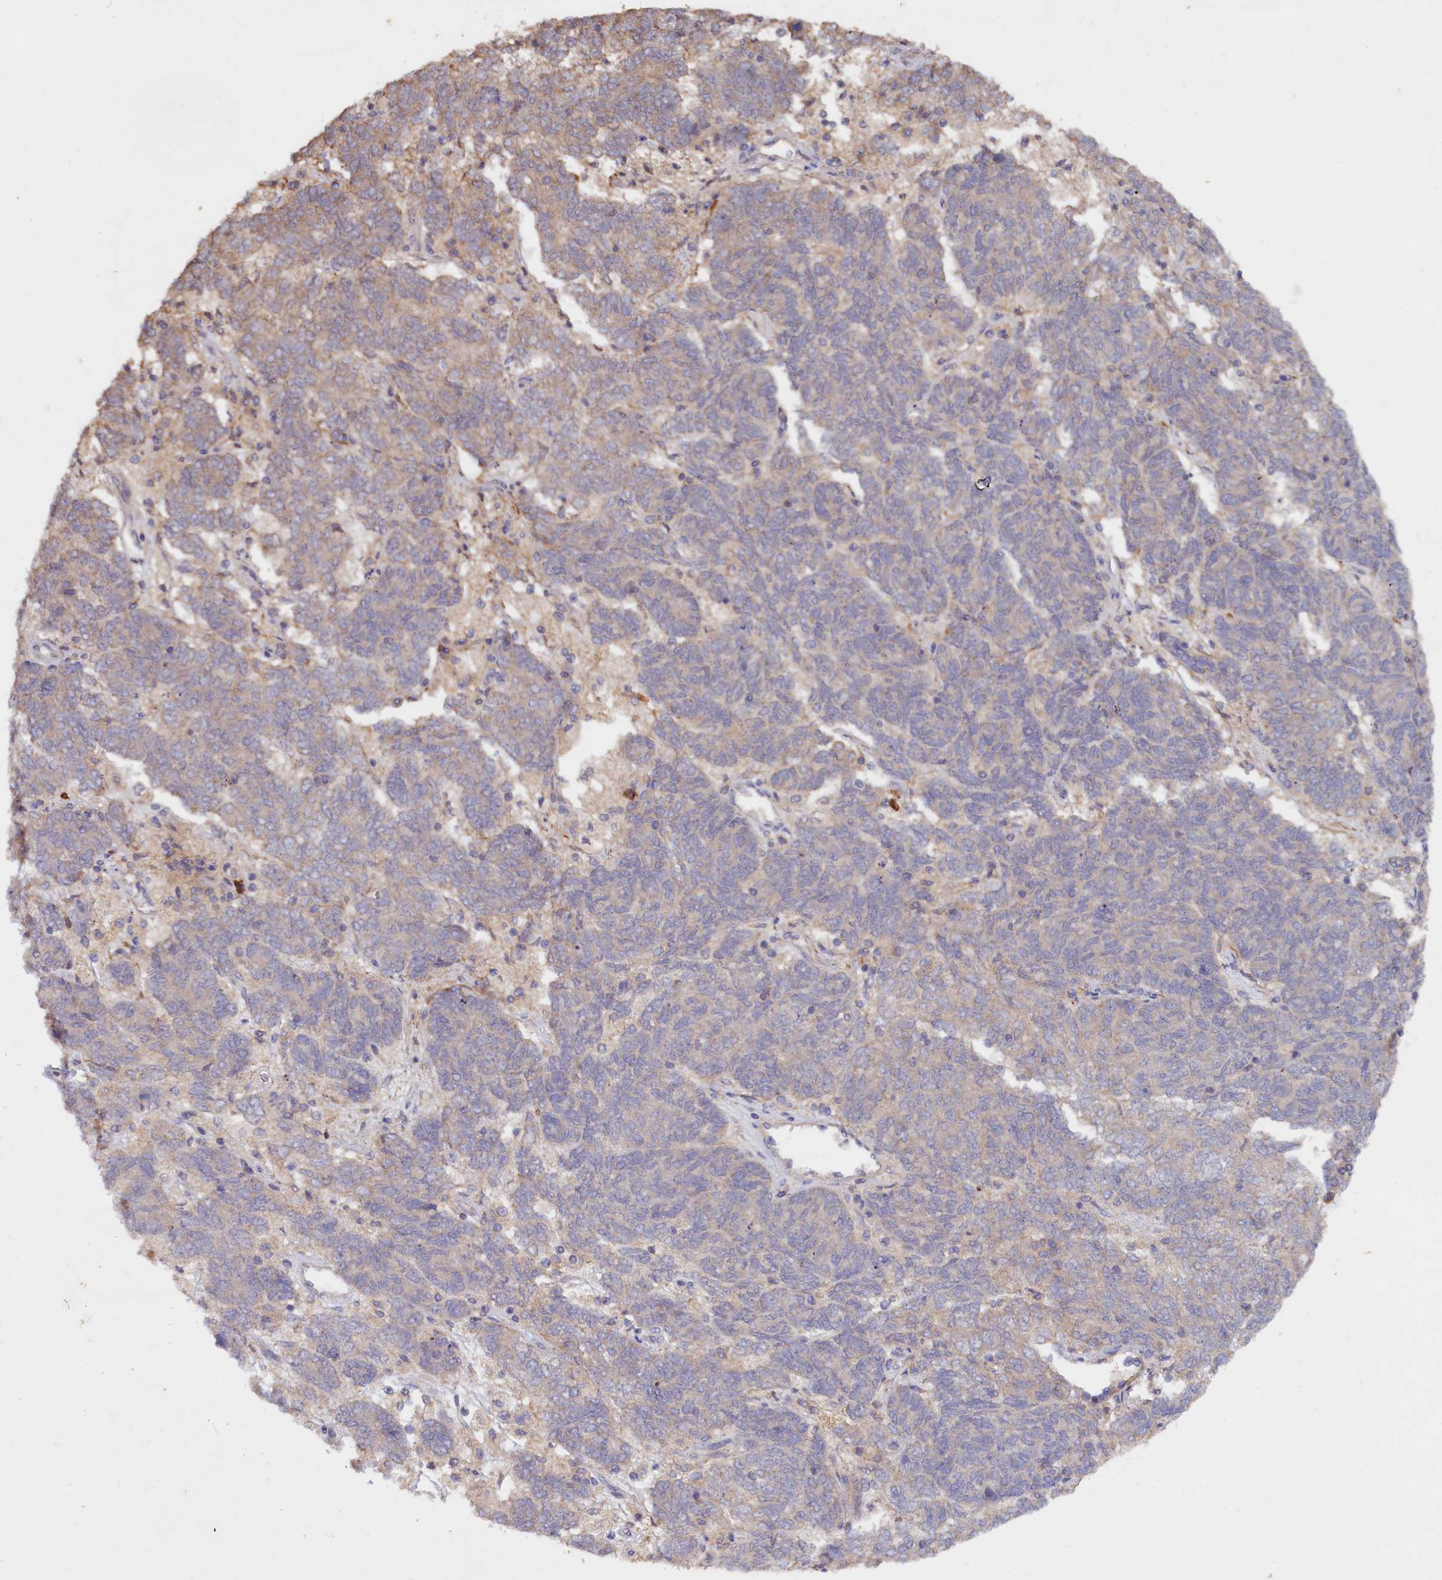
{"staining": {"intensity": "weak", "quantity": "<25%", "location": "cytoplasmic/membranous"}, "tissue": "endometrial cancer", "cell_type": "Tumor cells", "image_type": "cancer", "snomed": [{"axis": "morphology", "description": "Adenocarcinoma, NOS"}, {"axis": "topography", "description": "Endometrium"}], "caption": "Protein analysis of endometrial adenocarcinoma demonstrates no significant expression in tumor cells.", "gene": "ETFBKMT", "patient": {"sex": "female", "age": 80}}